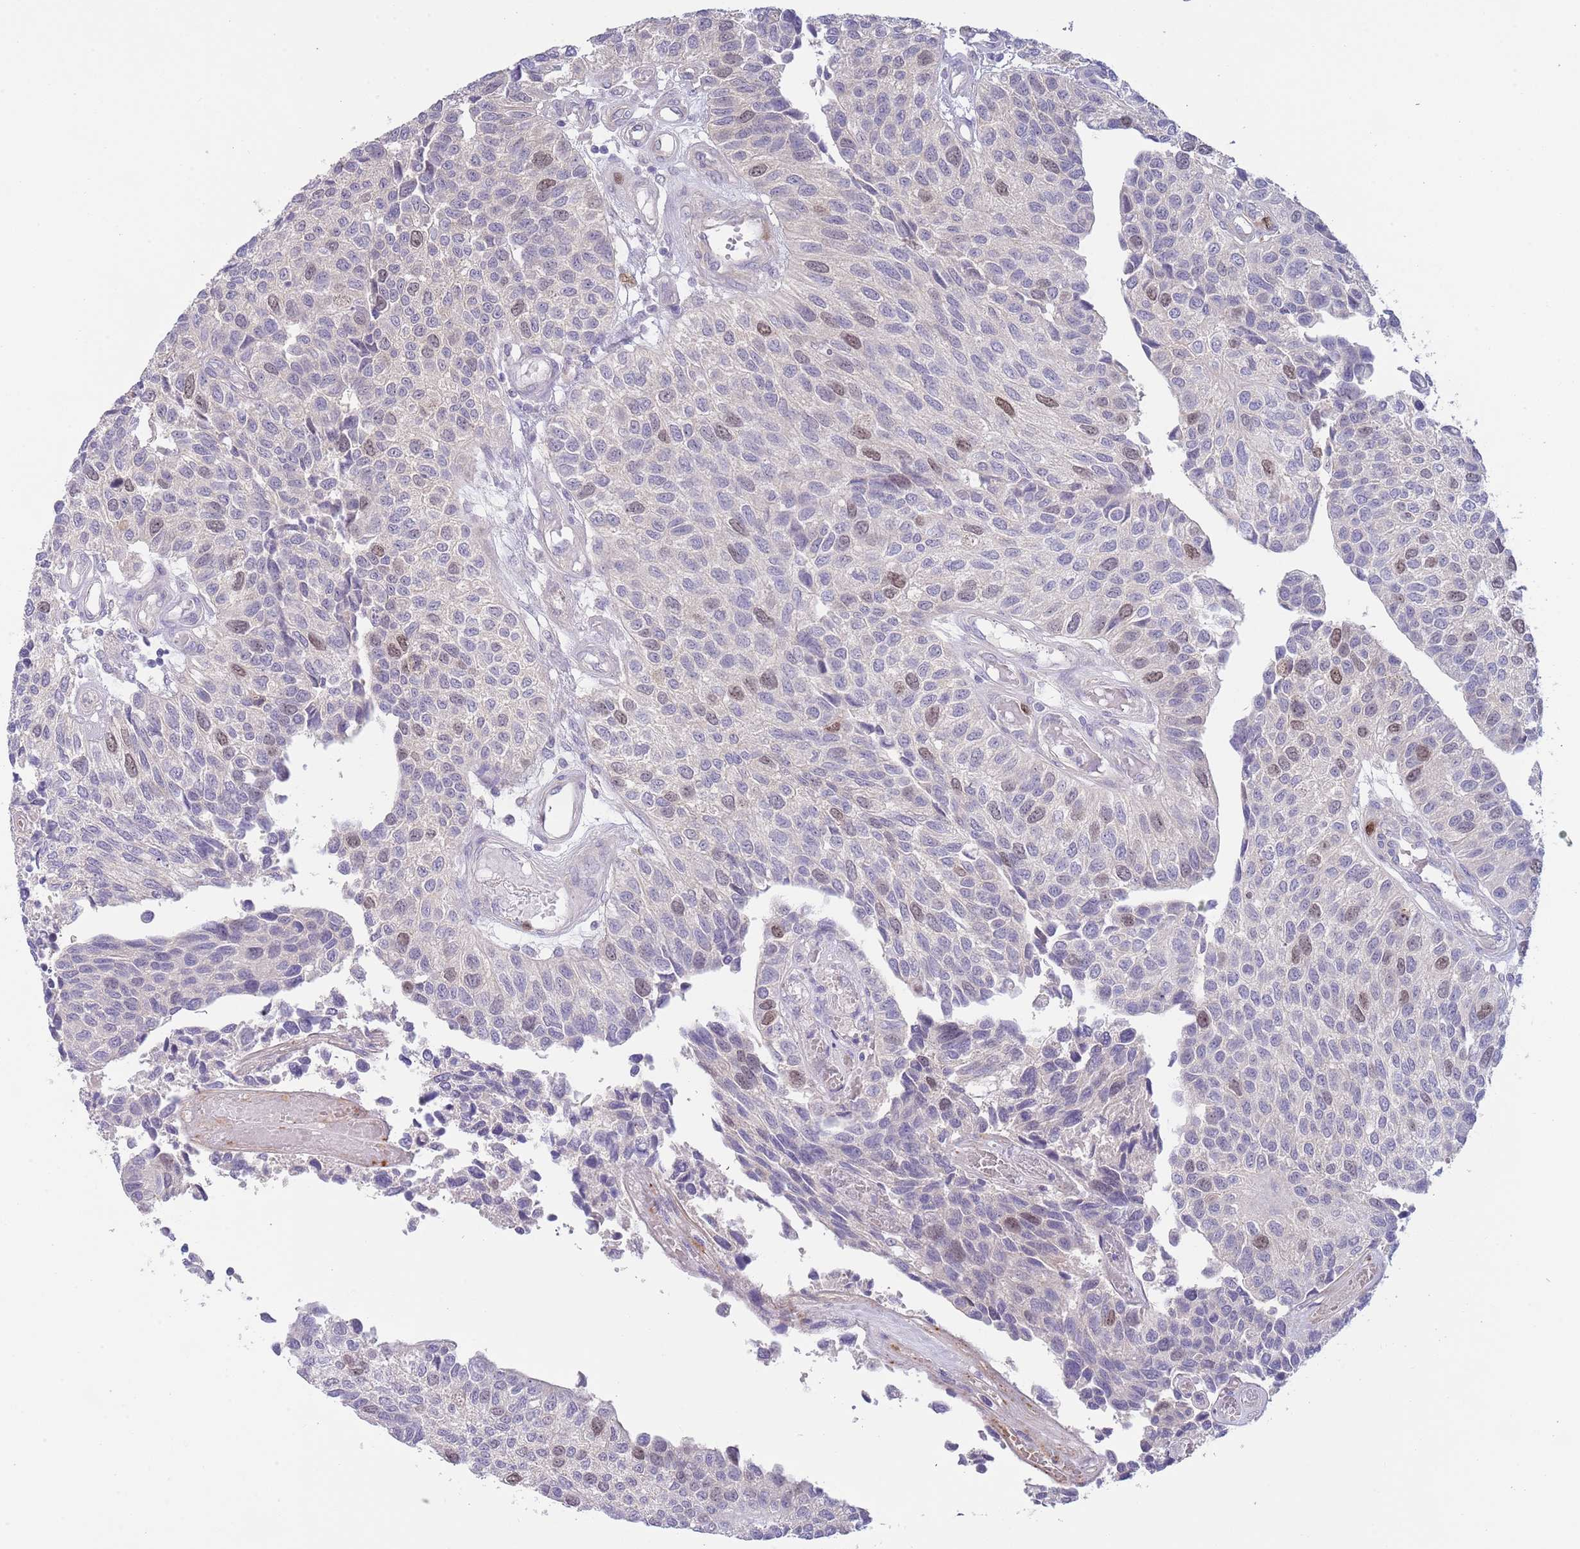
{"staining": {"intensity": "weak", "quantity": "<25%", "location": "nuclear"}, "tissue": "urothelial cancer", "cell_type": "Tumor cells", "image_type": "cancer", "snomed": [{"axis": "morphology", "description": "Urothelial carcinoma, NOS"}, {"axis": "topography", "description": "Urinary bladder"}], "caption": "Transitional cell carcinoma was stained to show a protein in brown. There is no significant expression in tumor cells. Nuclei are stained in blue.", "gene": "PIMREG", "patient": {"sex": "male", "age": 55}}